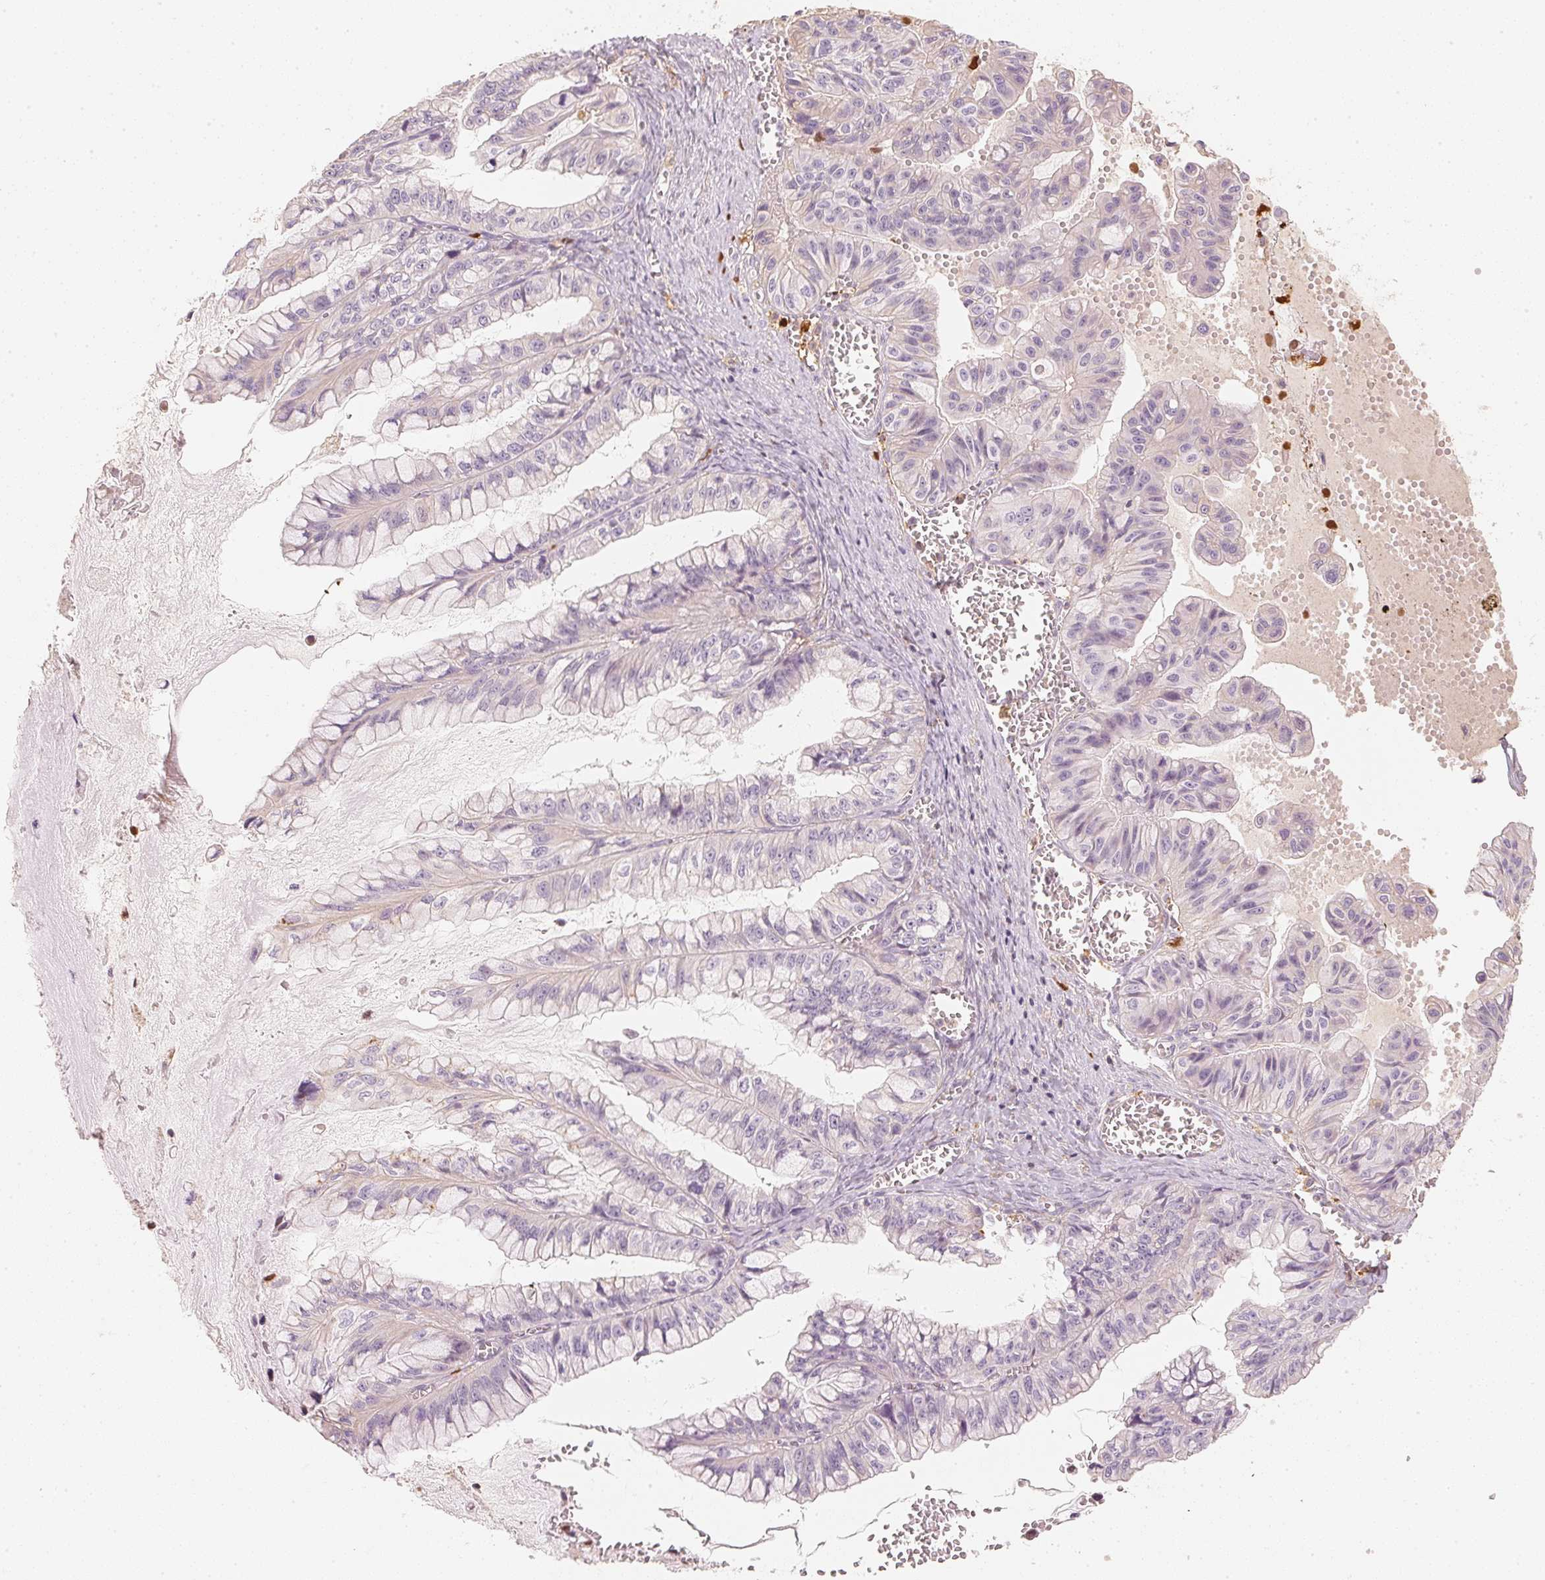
{"staining": {"intensity": "negative", "quantity": "none", "location": "none"}, "tissue": "ovarian cancer", "cell_type": "Tumor cells", "image_type": "cancer", "snomed": [{"axis": "morphology", "description": "Cystadenocarcinoma, mucinous, NOS"}, {"axis": "topography", "description": "Ovary"}], "caption": "Immunohistochemistry (IHC) of mucinous cystadenocarcinoma (ovarian) shows no positivity in tumor cells.", "gene": "RMDN2", "patient": {"sex": "female", "age": 72}}